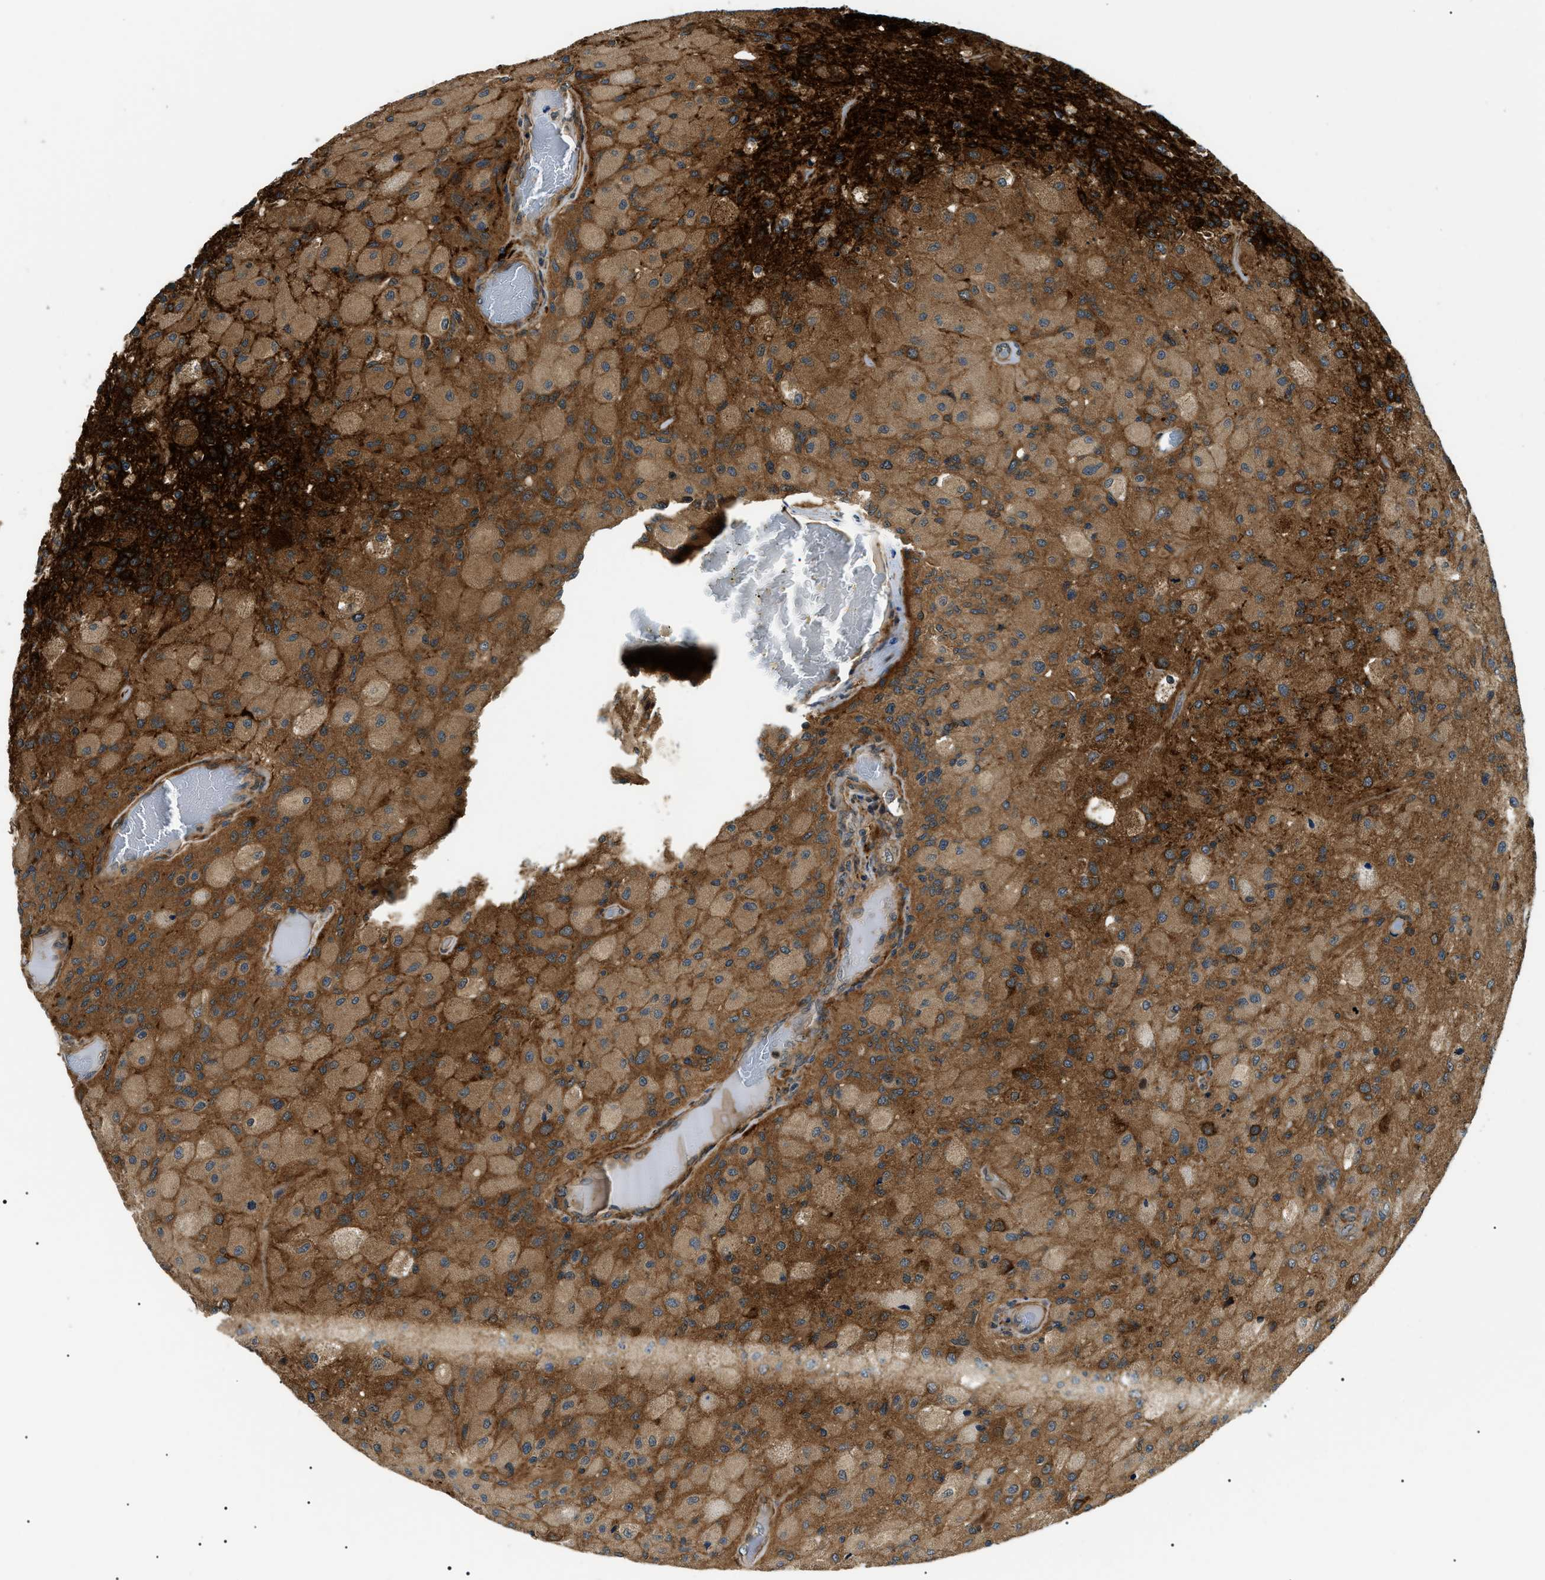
{"staining": {"intensity": "moderate", "quantity": ">75%", "location": "cytoplasmic/membranous"}, "tissue": "glioma", "cell_type": "Tumor cells", "image_type": "cancer", "snomed": [{"axis": "morphology", "description": "Normal tissue, NOS"}, {"axis": "morphology", "description": "Glioma, malignant, High grade"}, {"axis": "topography", "description": "Cerebral cortex"}], "caption": "The immunohistochemical stain highlights moderate cytoplasmic/membranous staining in tumor cells of glioma tissue.", "gene": "ATP6AP1", "patient": {"sex": "male", "age": 77}}